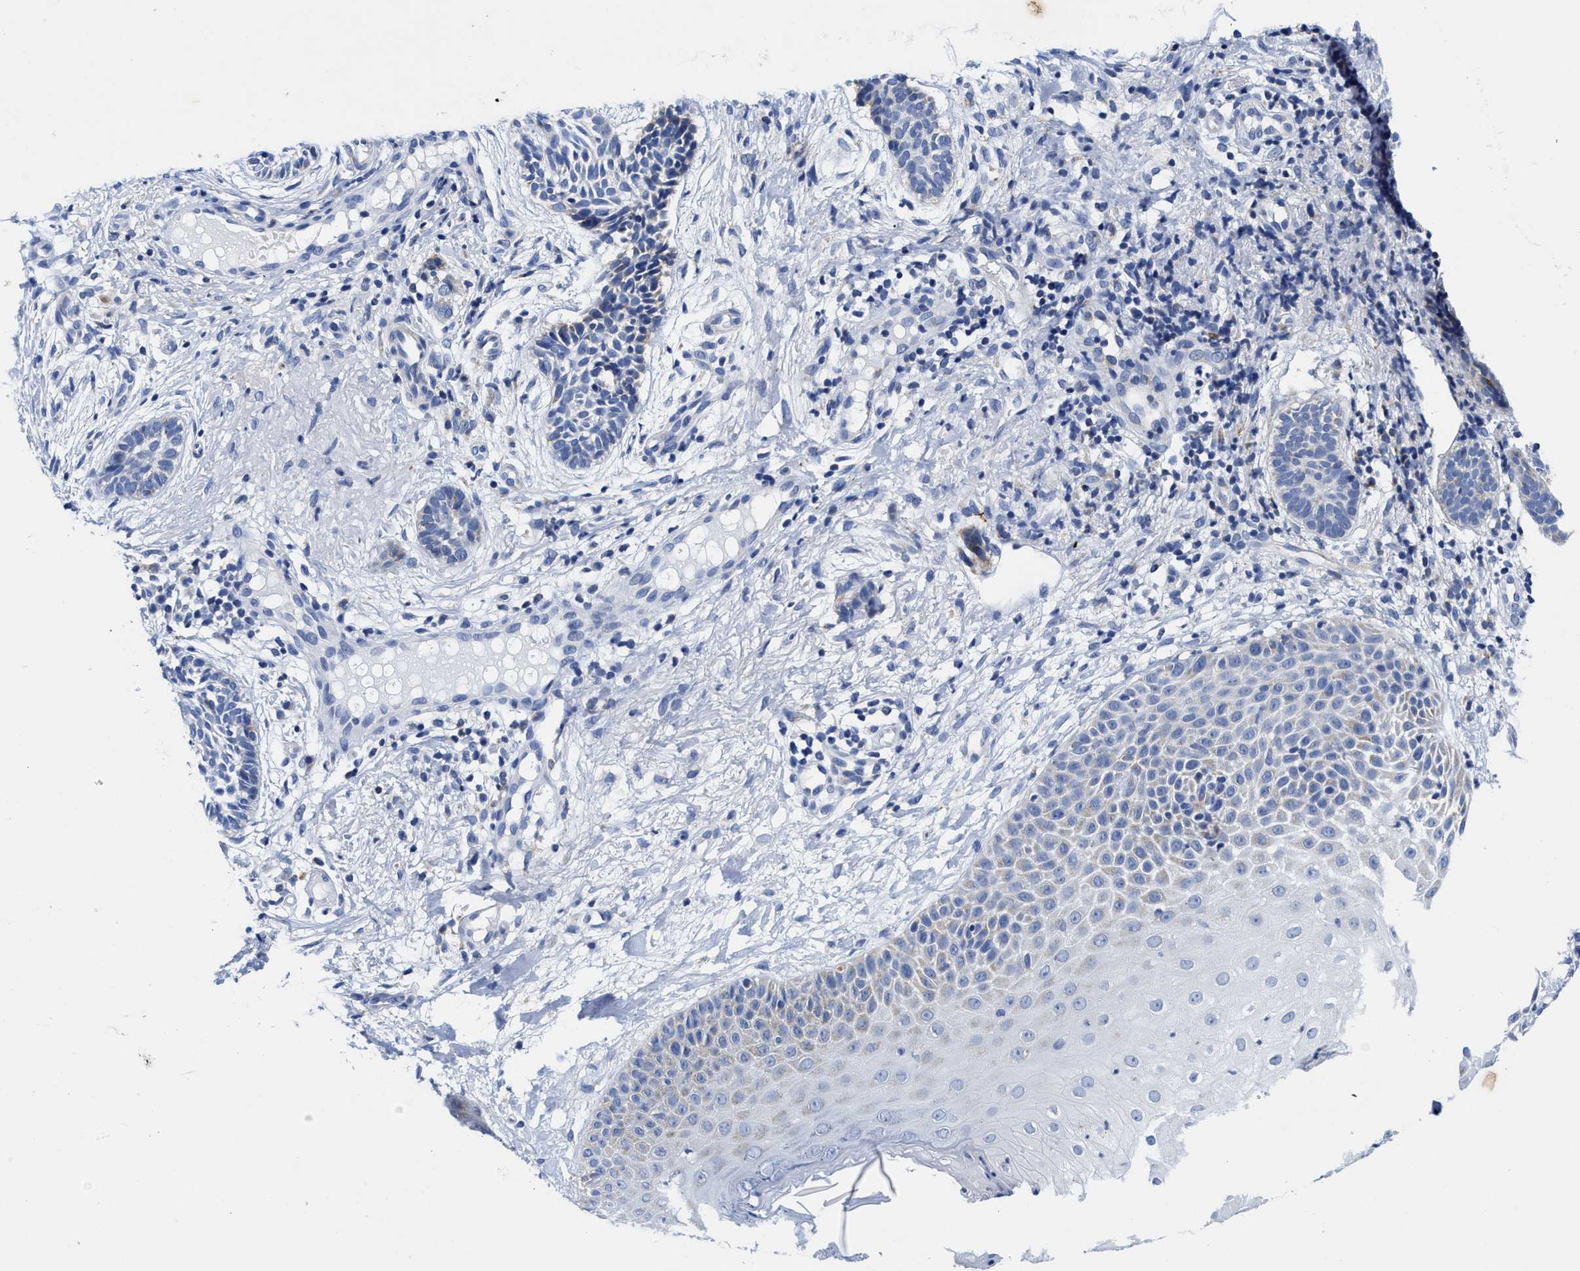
{"staining": {"intensity": "negative", "quantity": "none", "location": "none"}, "tissue": "skin cancer", "cell_type": "Tumor cells", "image_type": "cancer", "snomed": [{"axis": "morphology", "description": "Normal tissue, NOS"}, {"axis": "morphology", "description": "Basal cell carcinoma"}, {"axis": "topography", "description": "Skin"}], "caption": "There is no significant staining in tumor cells of skin cancer.", "gene": "TBRG4", "patient": {"sex": "male", "age": 63}}